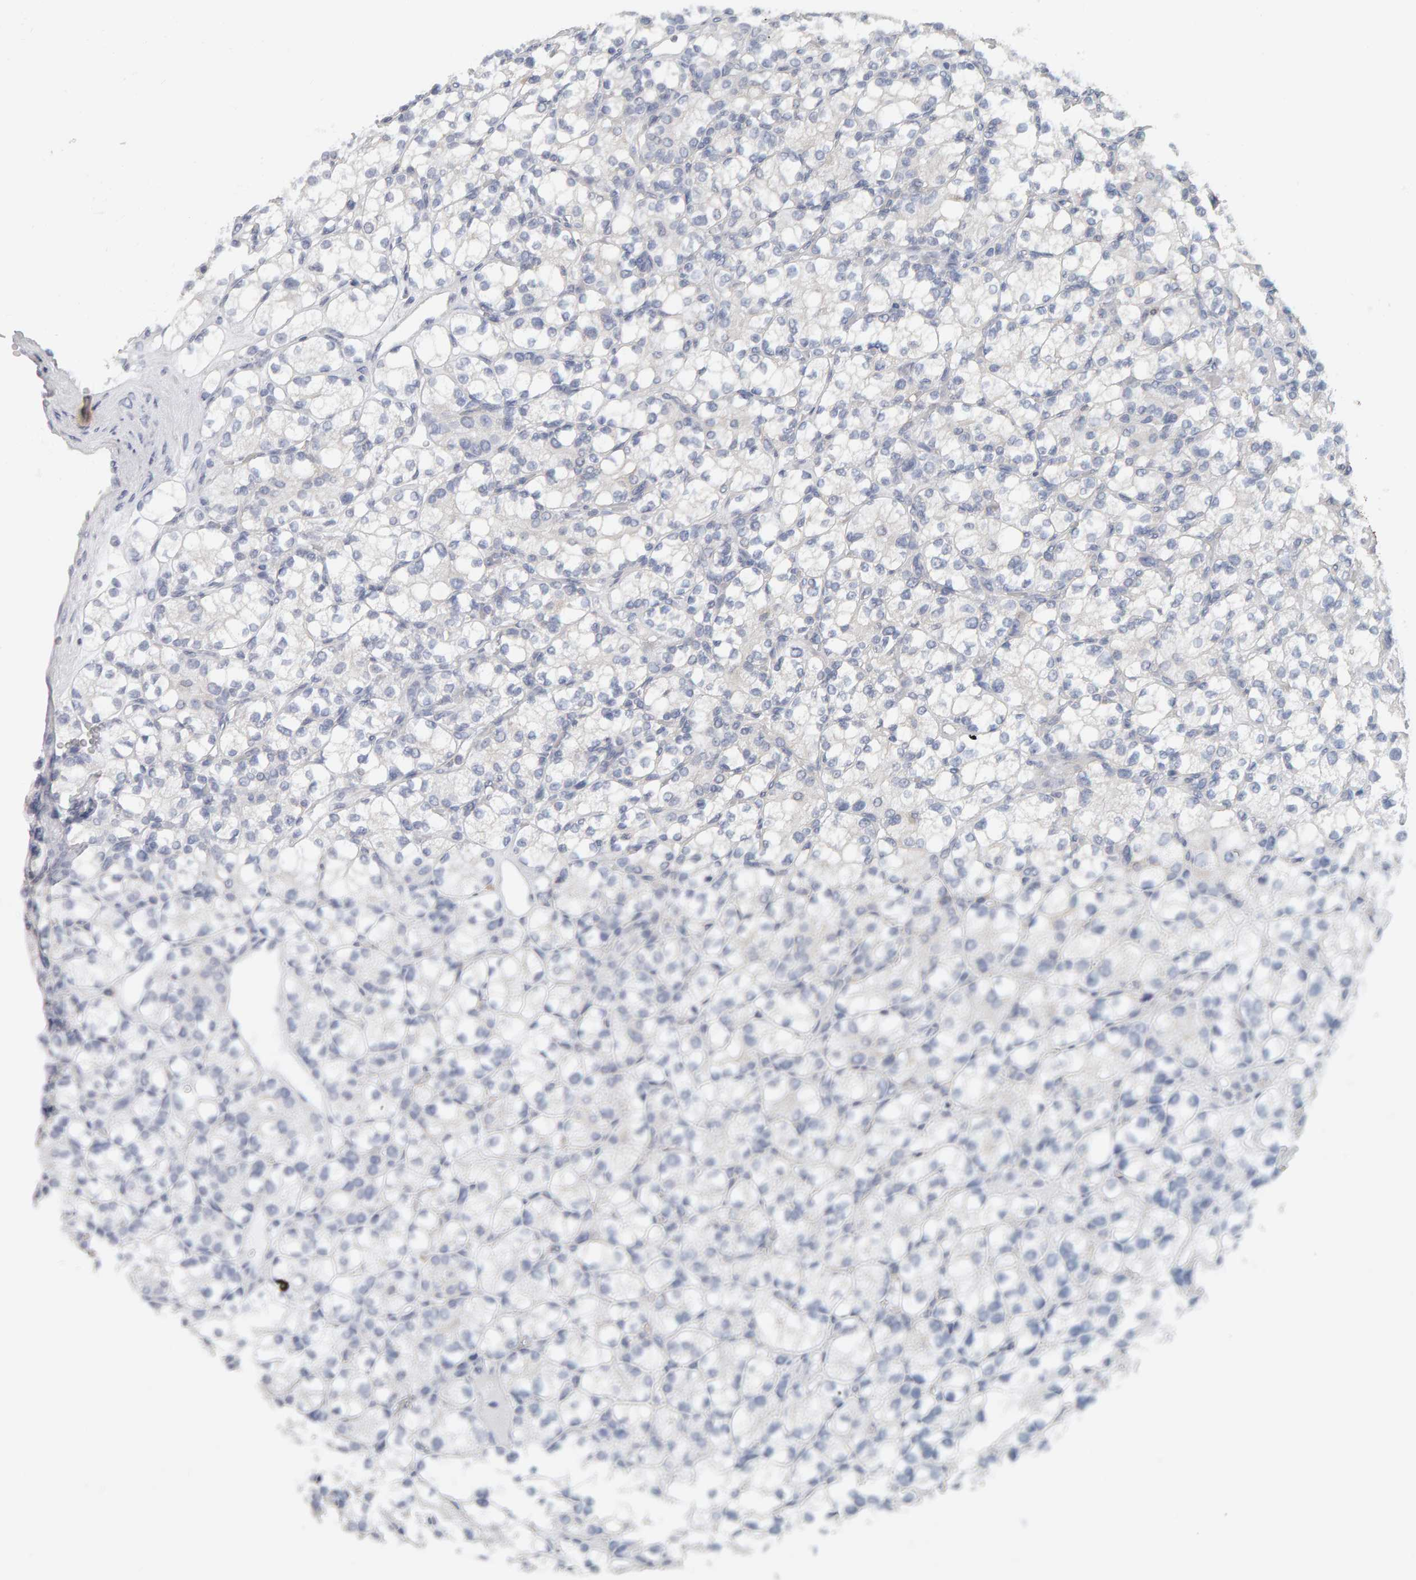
{"staining": {"intensity": "negative", "quantity": "none", "location": "none"}, "tissue": "renal cancer", "cell_type": "Tumor cells", "image_type": "cancer", "snomed": [{"axis": "morphology", "description": "Adenocarcinoma, NOS"}, {"axis": "topography", "description": "Kidney"}], "caption": "Immunohistochemistry (IHC) of renal cancer displays no positivity in tumor cells.", "gene": "ADHFE1", "patient": {"sex": "male", "age": 77}}